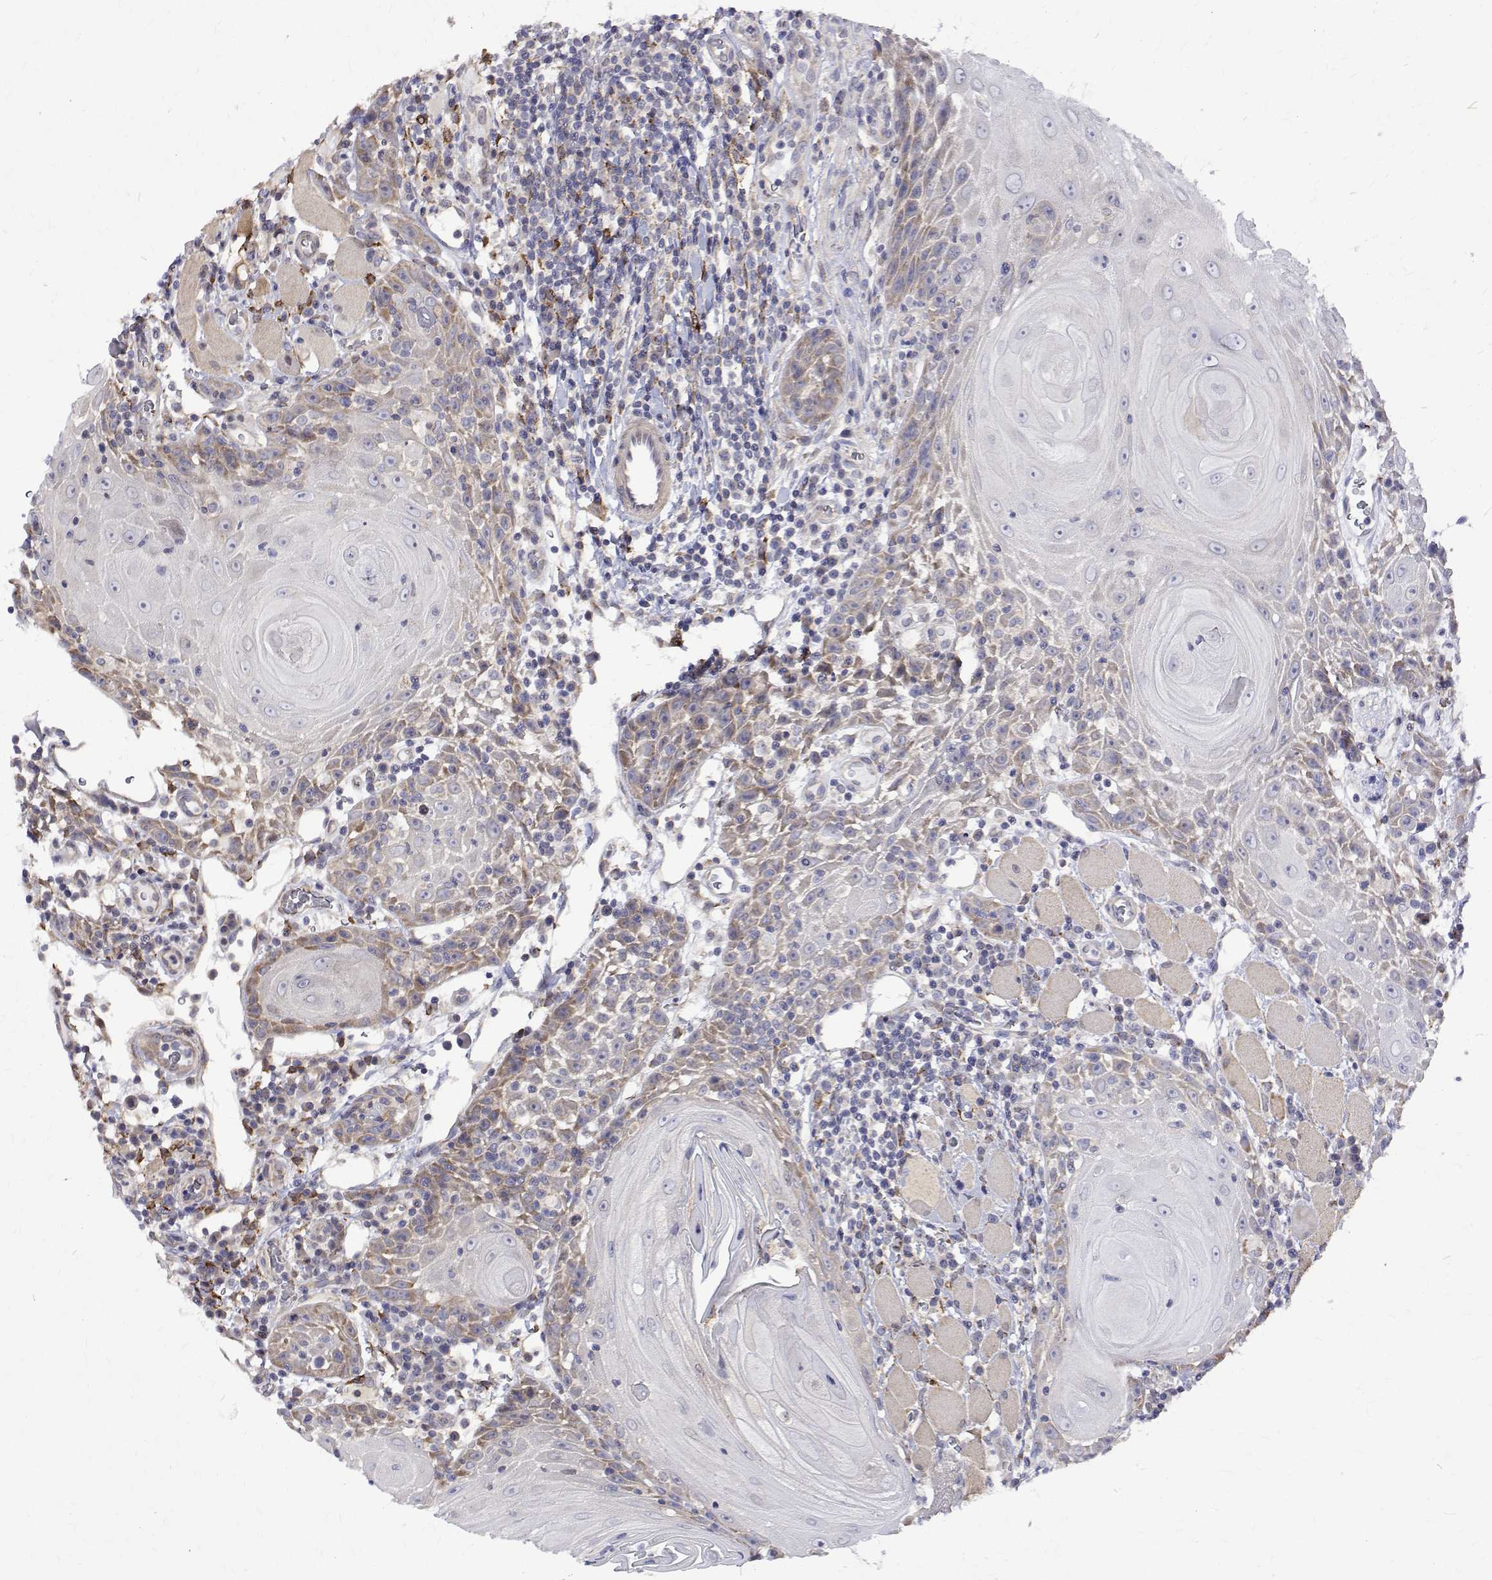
{"staining": {"intensity": "weak", "quantity": "25%-75%", "location": "cytoplasmic/membranous"}, "tissue": "head and neck cancer", "cell_type": "Tumor cells", "image_type": "cancer", "snomed": [{"axis": "morphology", "description": "Squamous cell carcinoma, NOS"}, {"axis": "topography", "description": "Head-Neck"}], "caption": "Protein staining of head and neck squamous cell carcinoma tissue demonstrates weak cytoplasmic/membranous expression in about 25%-75% of tumor cells.", "gene": "PADI1", "patient": {"sex": "male", "age": 52}}